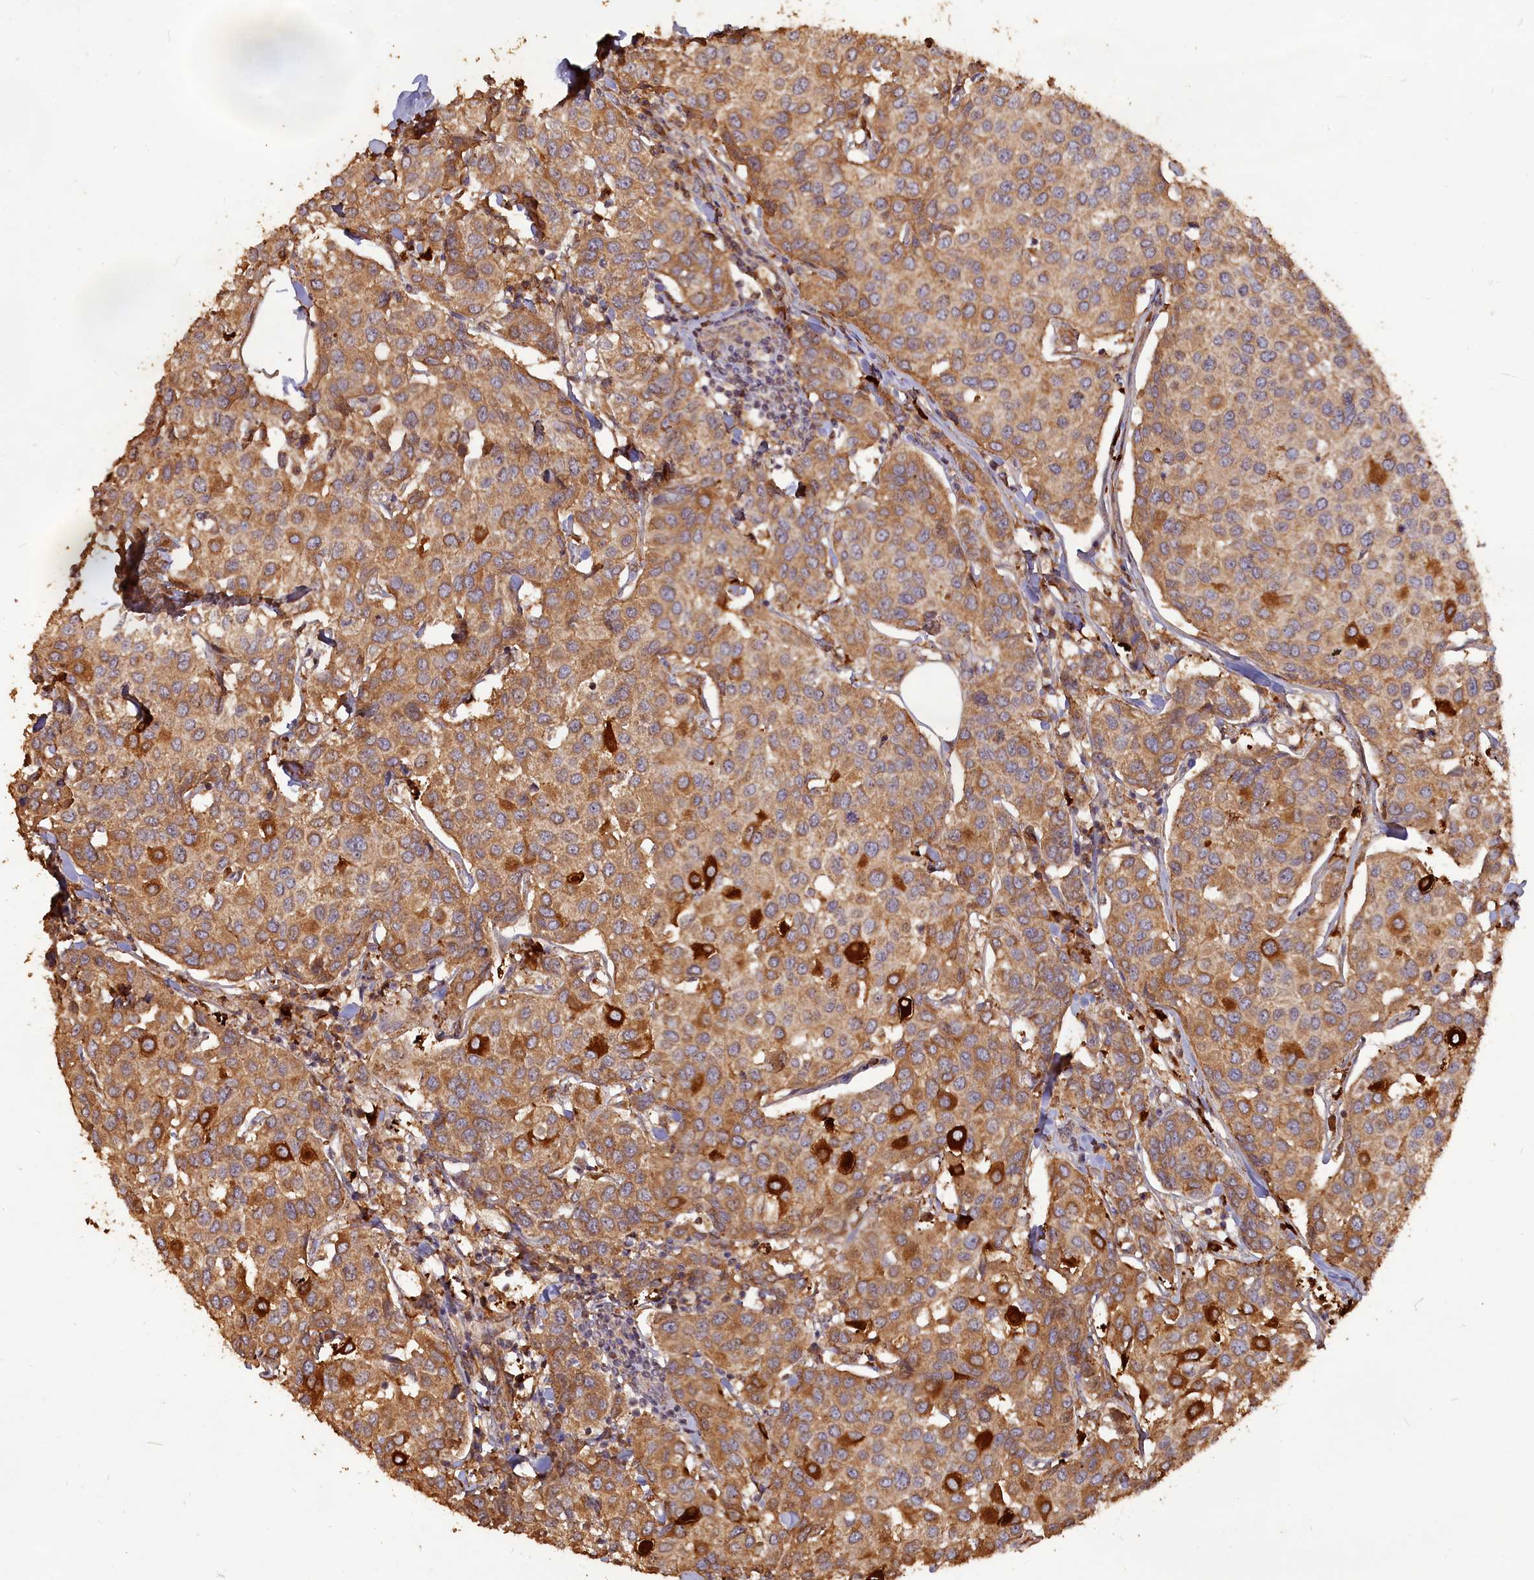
{"staining": {"intensity": "strong", "quantity": "25%-75%", "location": "cytoplasmic/membranous"}, "tissue": "breast cancer", "cell_type": "Tumor cells", "image_type": "cancer", "snomed": [{"axis": "morphology", "description": "Duct carcinoma"}, {"axis": "topography", "description": "Breast"}], "caption": "Immunohistochemistry (IHC) (DAB (3,3'-diaminobenzidine)) staining of human breast cancer shows strong cytoplasmic/membranous protein positivity in about 25%-75% of tumor cells.", "gene": "LAYN", "patient": {"sex": "female", "age": 55}}